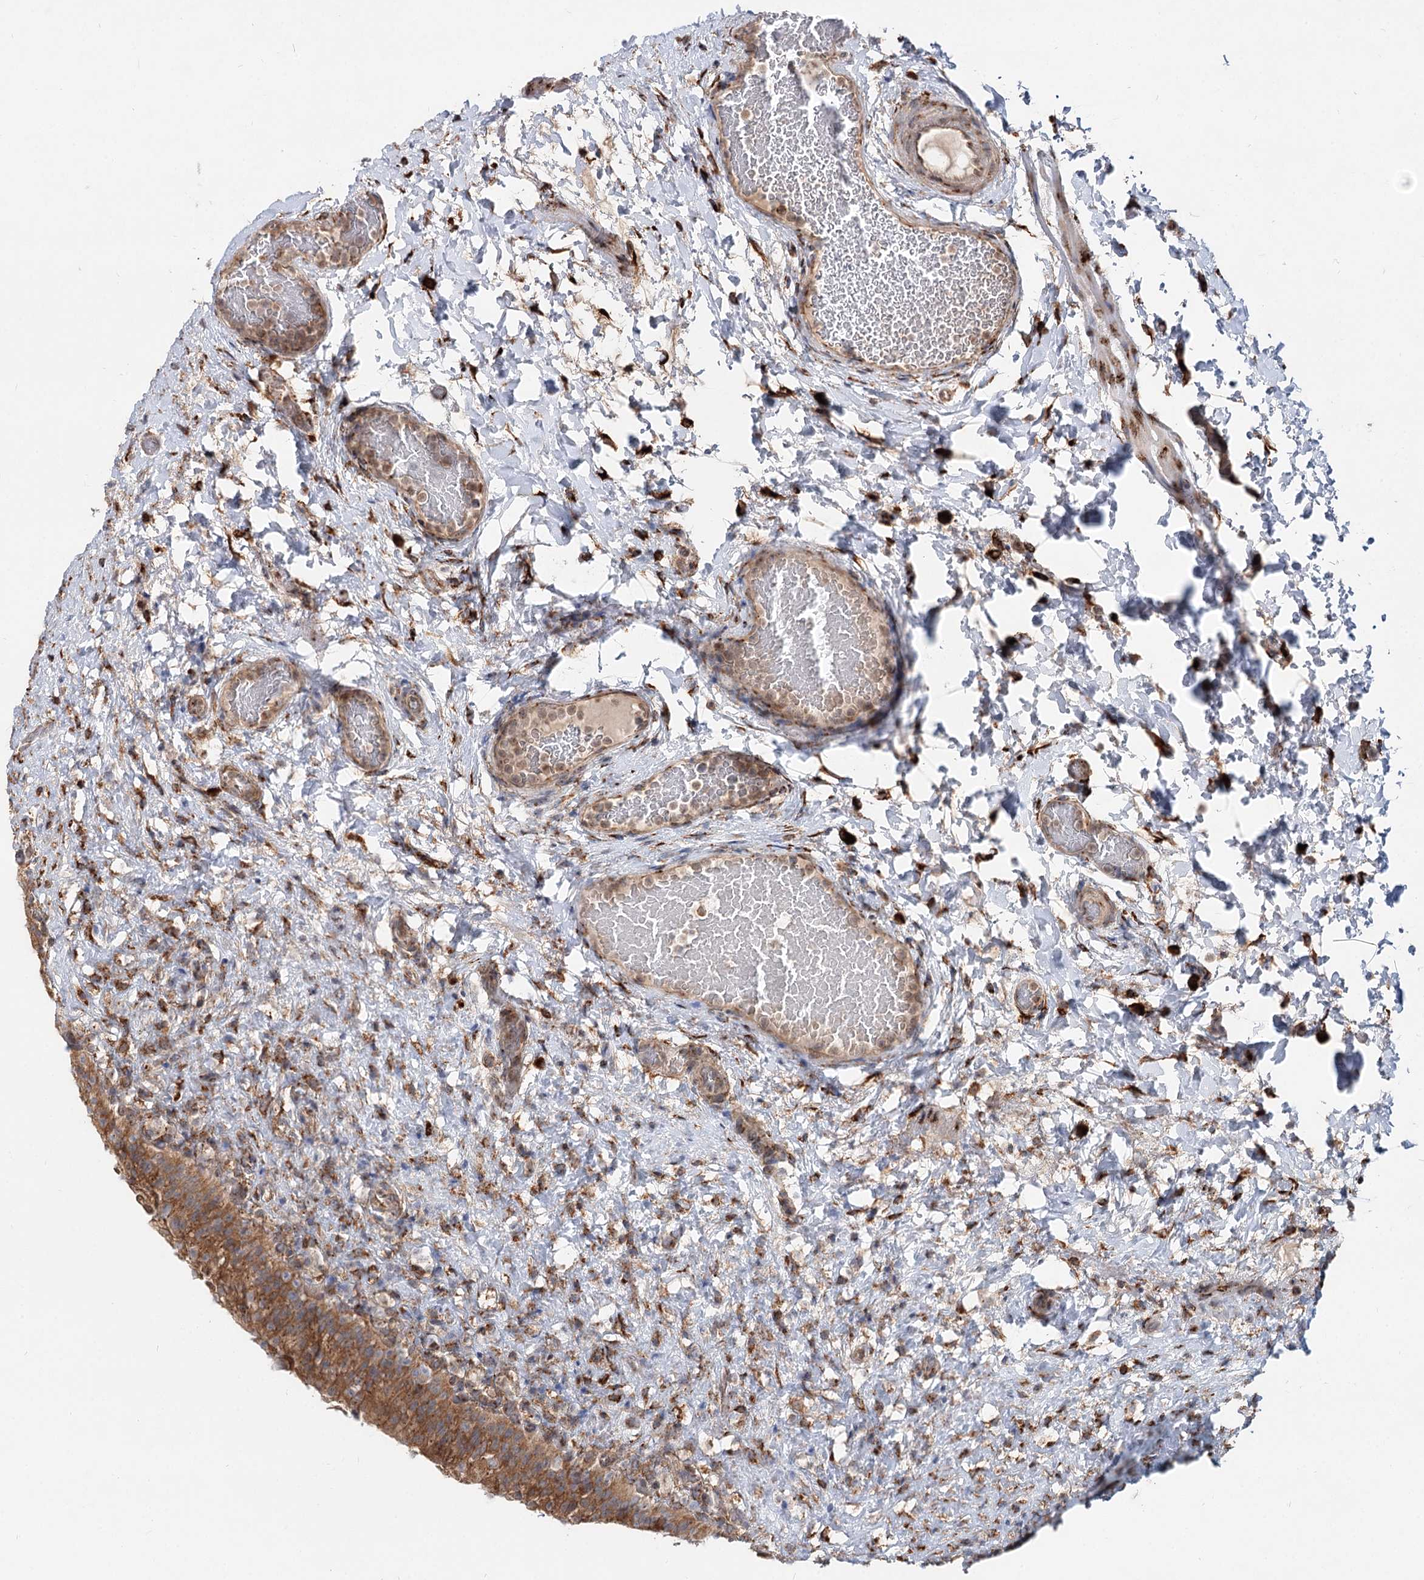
{"staining": {"intensity": "moderate", "quantity": ">75%", "location": "cytoplasmic/membranous"}, "tissue": "urinary bladder", "cell_type": "Urothelial cells", "image_type": "normal", "snomed": [{"axis": "morphology", "description": "Normal tissue, NOS"}, {"axis": "topography", "description": "Urinary bladder"}], "caption": "High-magnification brightfield microscopy of unremarkable urinary bladder stained with DAB (brown) and counterstained with hematoxylin (blue). urothelial cells exhibit moderate cytoplasmic/membranous positivity is identified in about>75% of cells. Ihc stains the protein in brown and the nuclei are stained blue.", "gene": "SPART", "patient": {"sex": "female", "age": 27}}